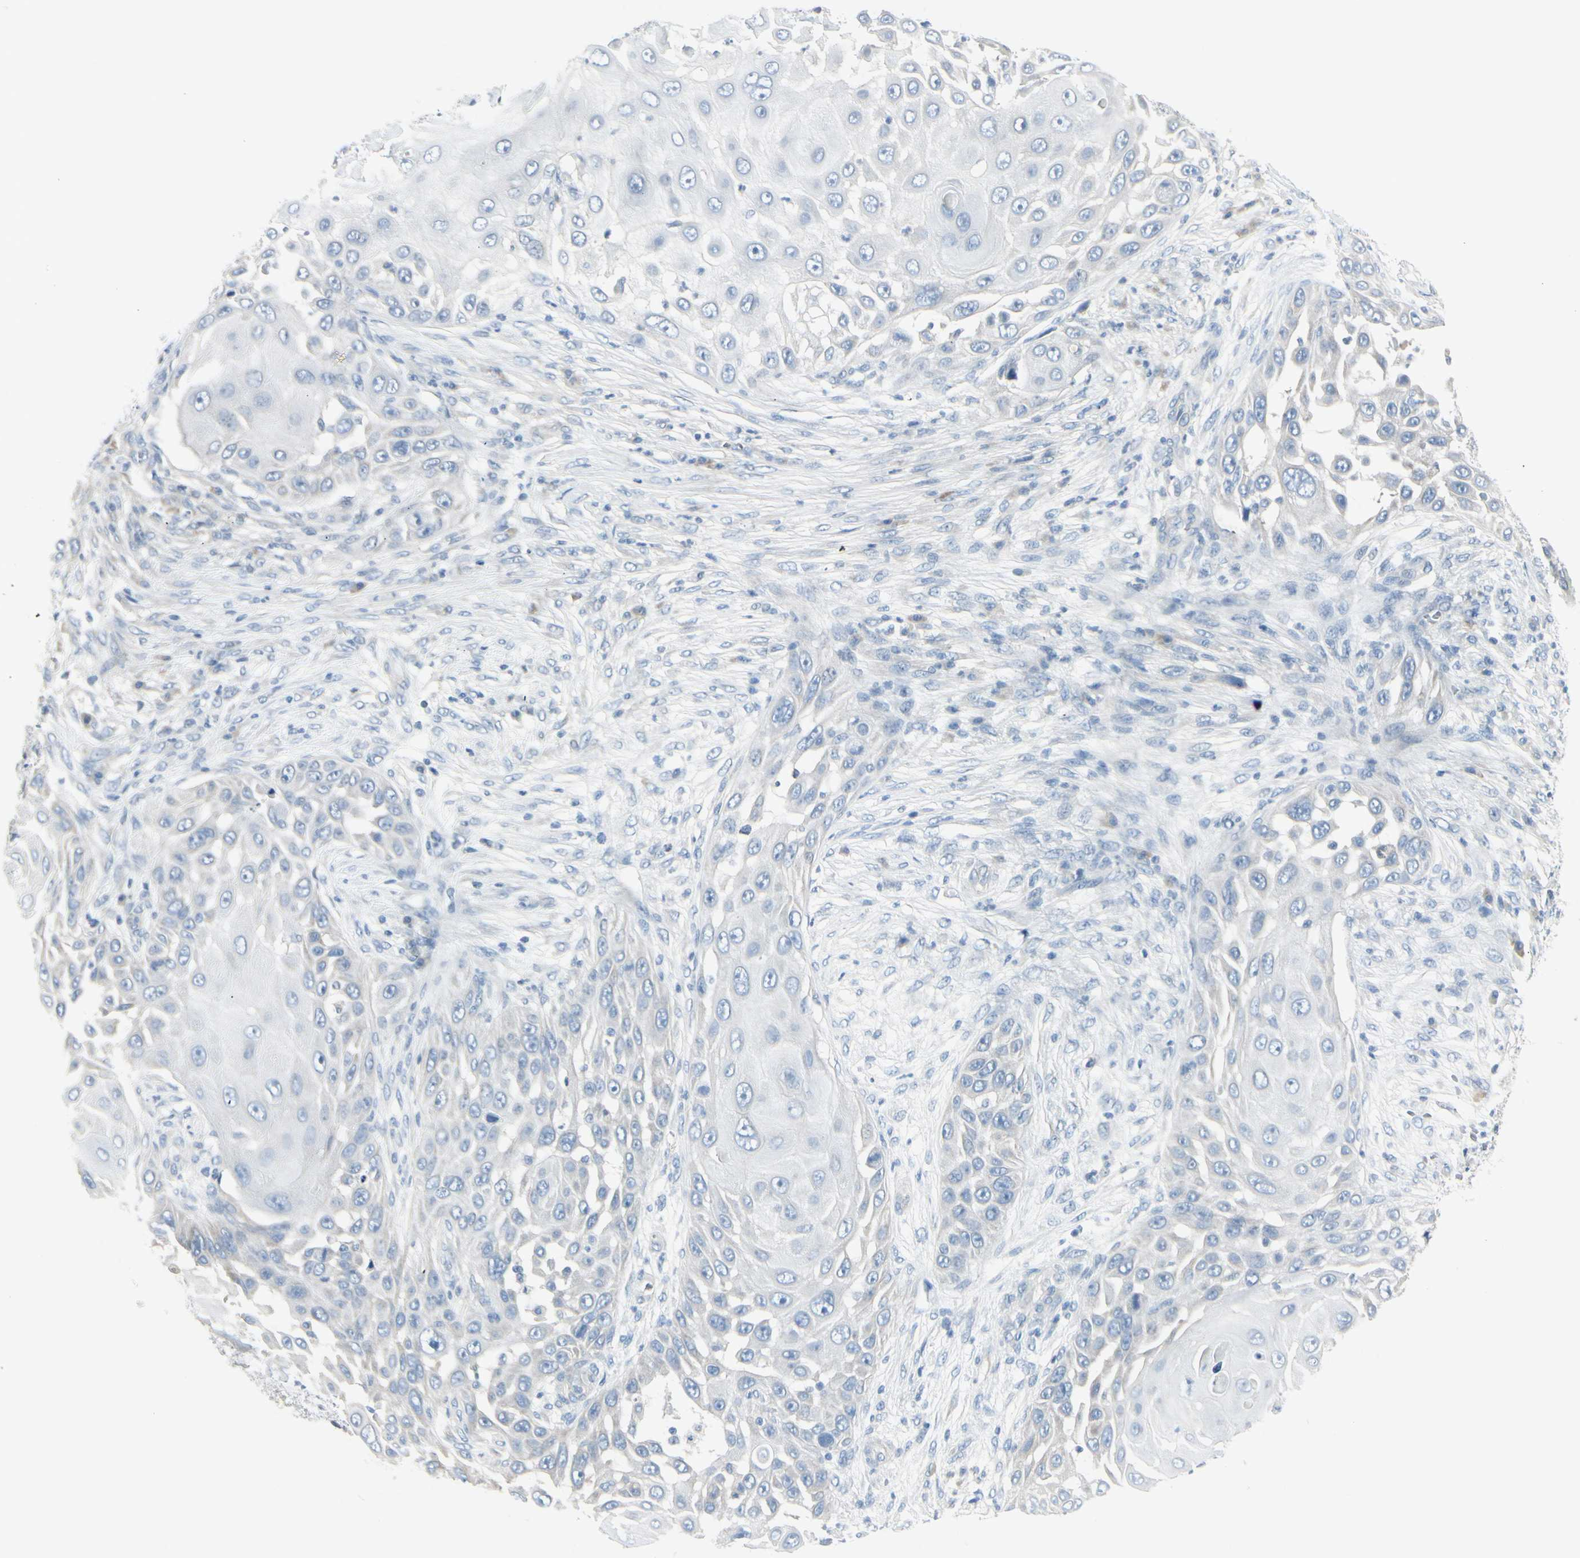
{"staining": {"intensity": "negative", "quantity": "none", "location": "none"}, "tissue": "skin cancer", "cell_type": "Tumor cells", "image_type": "cancer", "snomed": [{"axis": "morphology", "description": "Squamous cell carcinoma, NOS"}, {"axis": "topography", "description": "Skin"}], "caption": "There is no significant staining in tumor cells of skin squamous cell carcinoma. (DAB immunohistochemistry (IHC), high magnification).", "gene": "CYP2E1", "patient": {"sex": "female", "age": 44}}